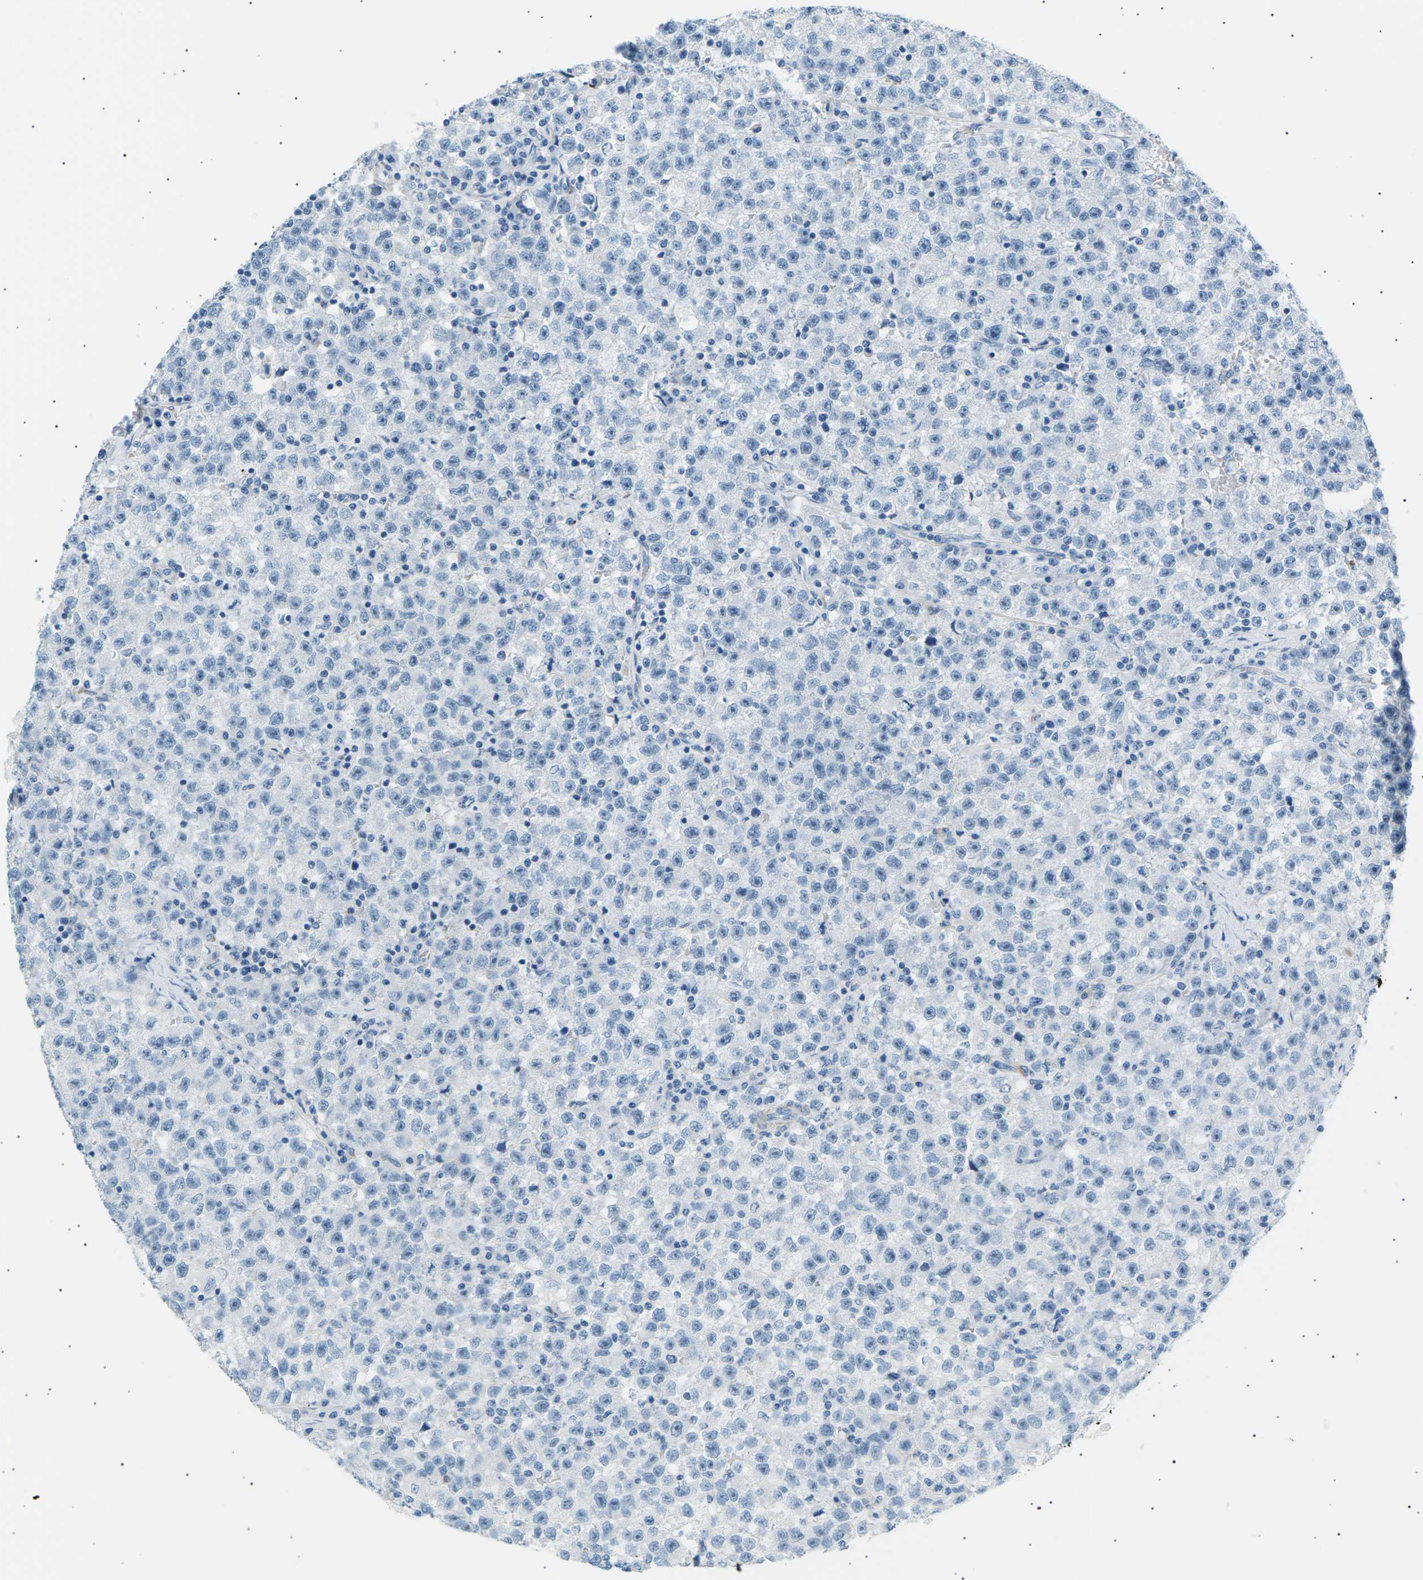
{"staining": {"intensity": "negative", "quantity": "none", "location": "none"}, "tissue": "testis cancer", "cell_type": "Tumor cells", "image_type": "cancer", "snomed": [{"axis": "morphology", "description": "Seminoma, NOS"}, {"axis": "topography", "description": "Testis"}], "caption": "An IHC histopathology image of testis cancer is shown. There is no staining in tumor cells of testis cancer.", "gene": "SEPTIN5", "patient": {"sex": "male", "age": 22}}